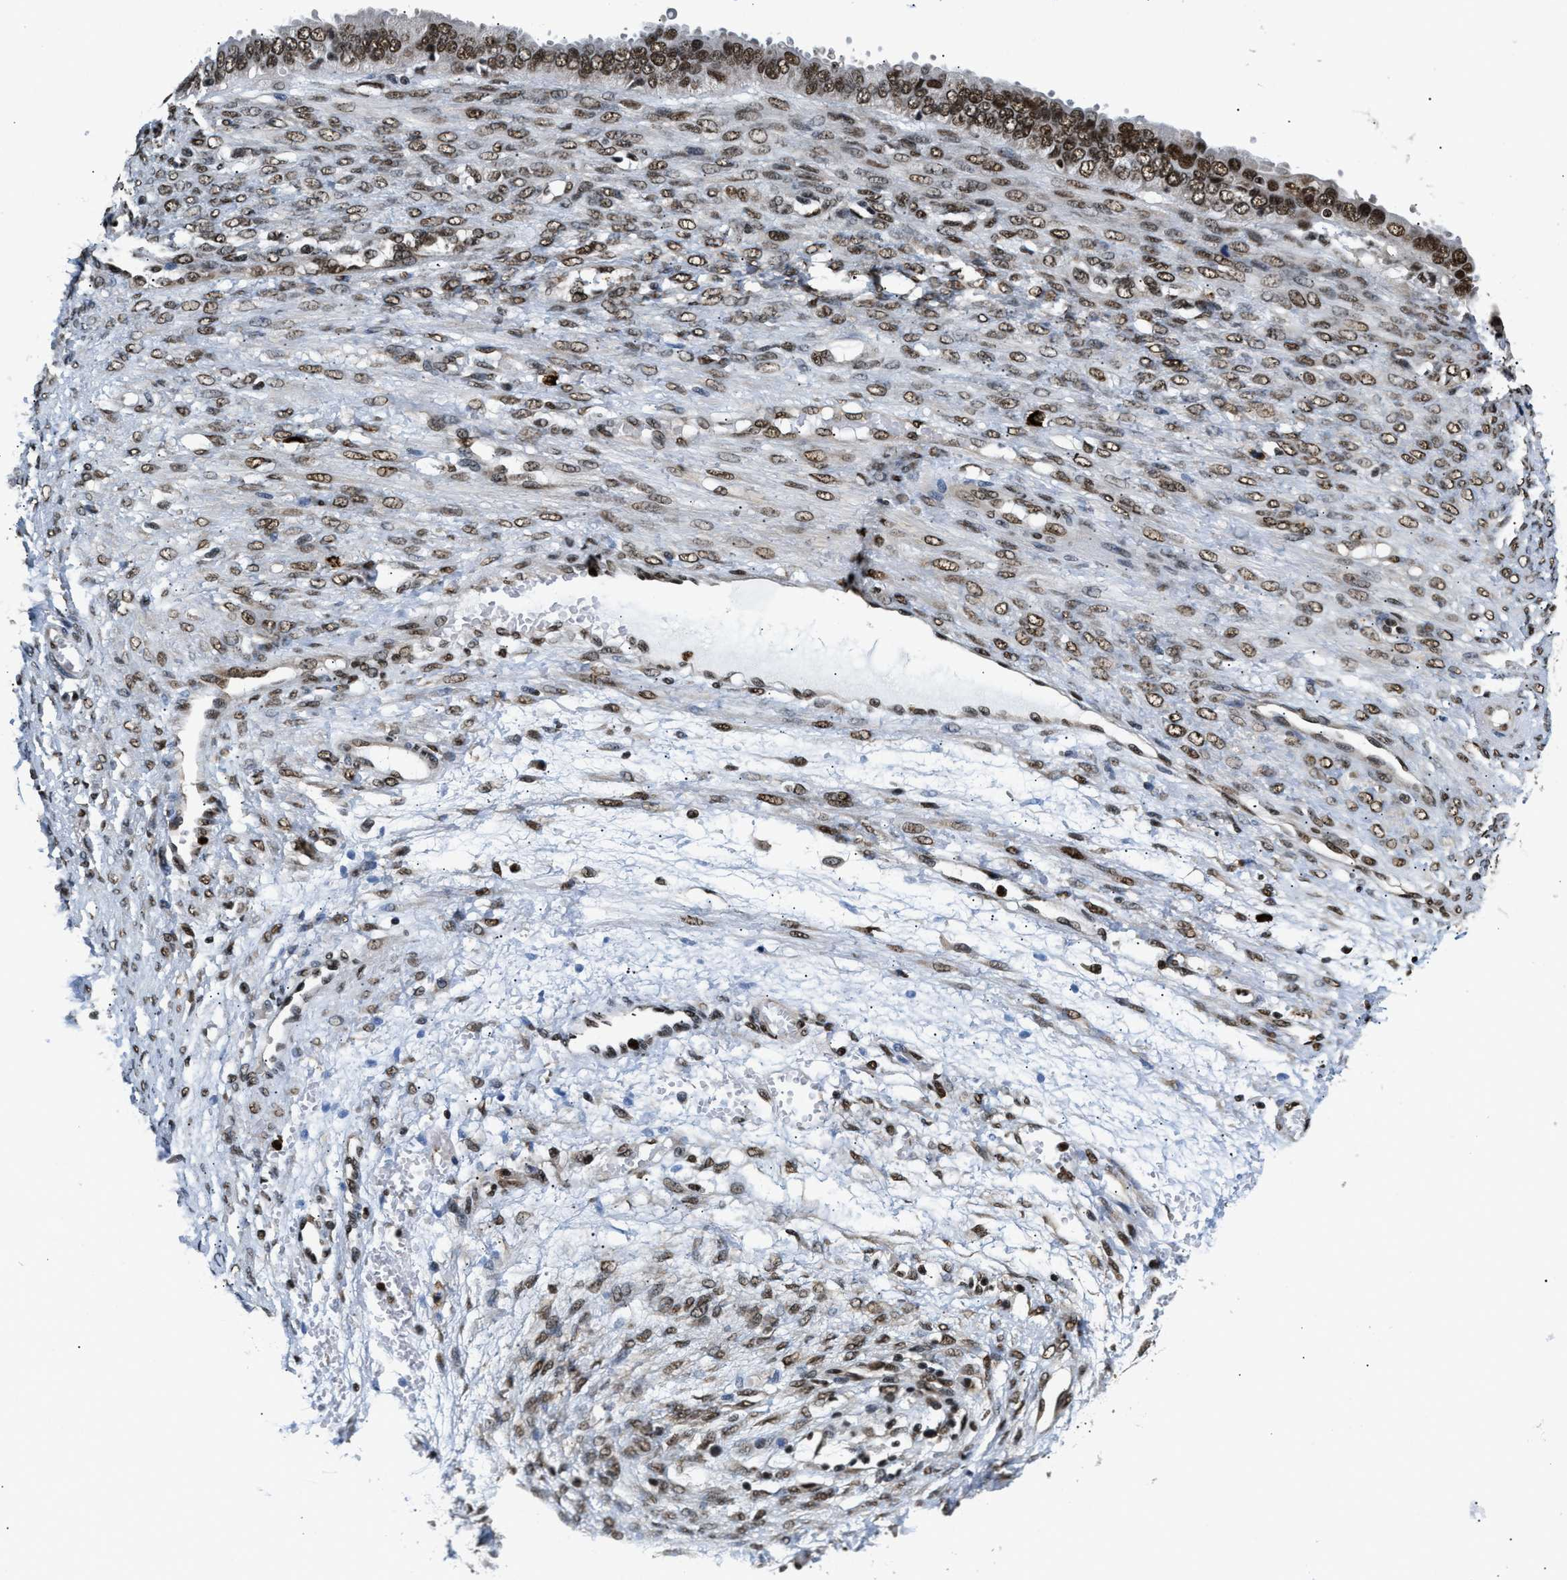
{"staining": {"intensity": "strong", "quantity": ">75%", "location": "nuclear"}, "tissue": "ovarian cancer", "cell_type": "Tumor cells", "image_type": "cancer", "snomed": [{"axis": "morphology", "description": "Cystadenocarcinoma, serous, NOS"}, {"axis": "topography", "description": "Ovary"}], "caption": "Immunohistochemical staining of human serous cystadenocarcinoma (ovarian) exhibits strong nuclear protein expression in about >75% of tumor cells.", "gene": "CCNDBP1", "patient": {"sex": "female", "age": 58}}